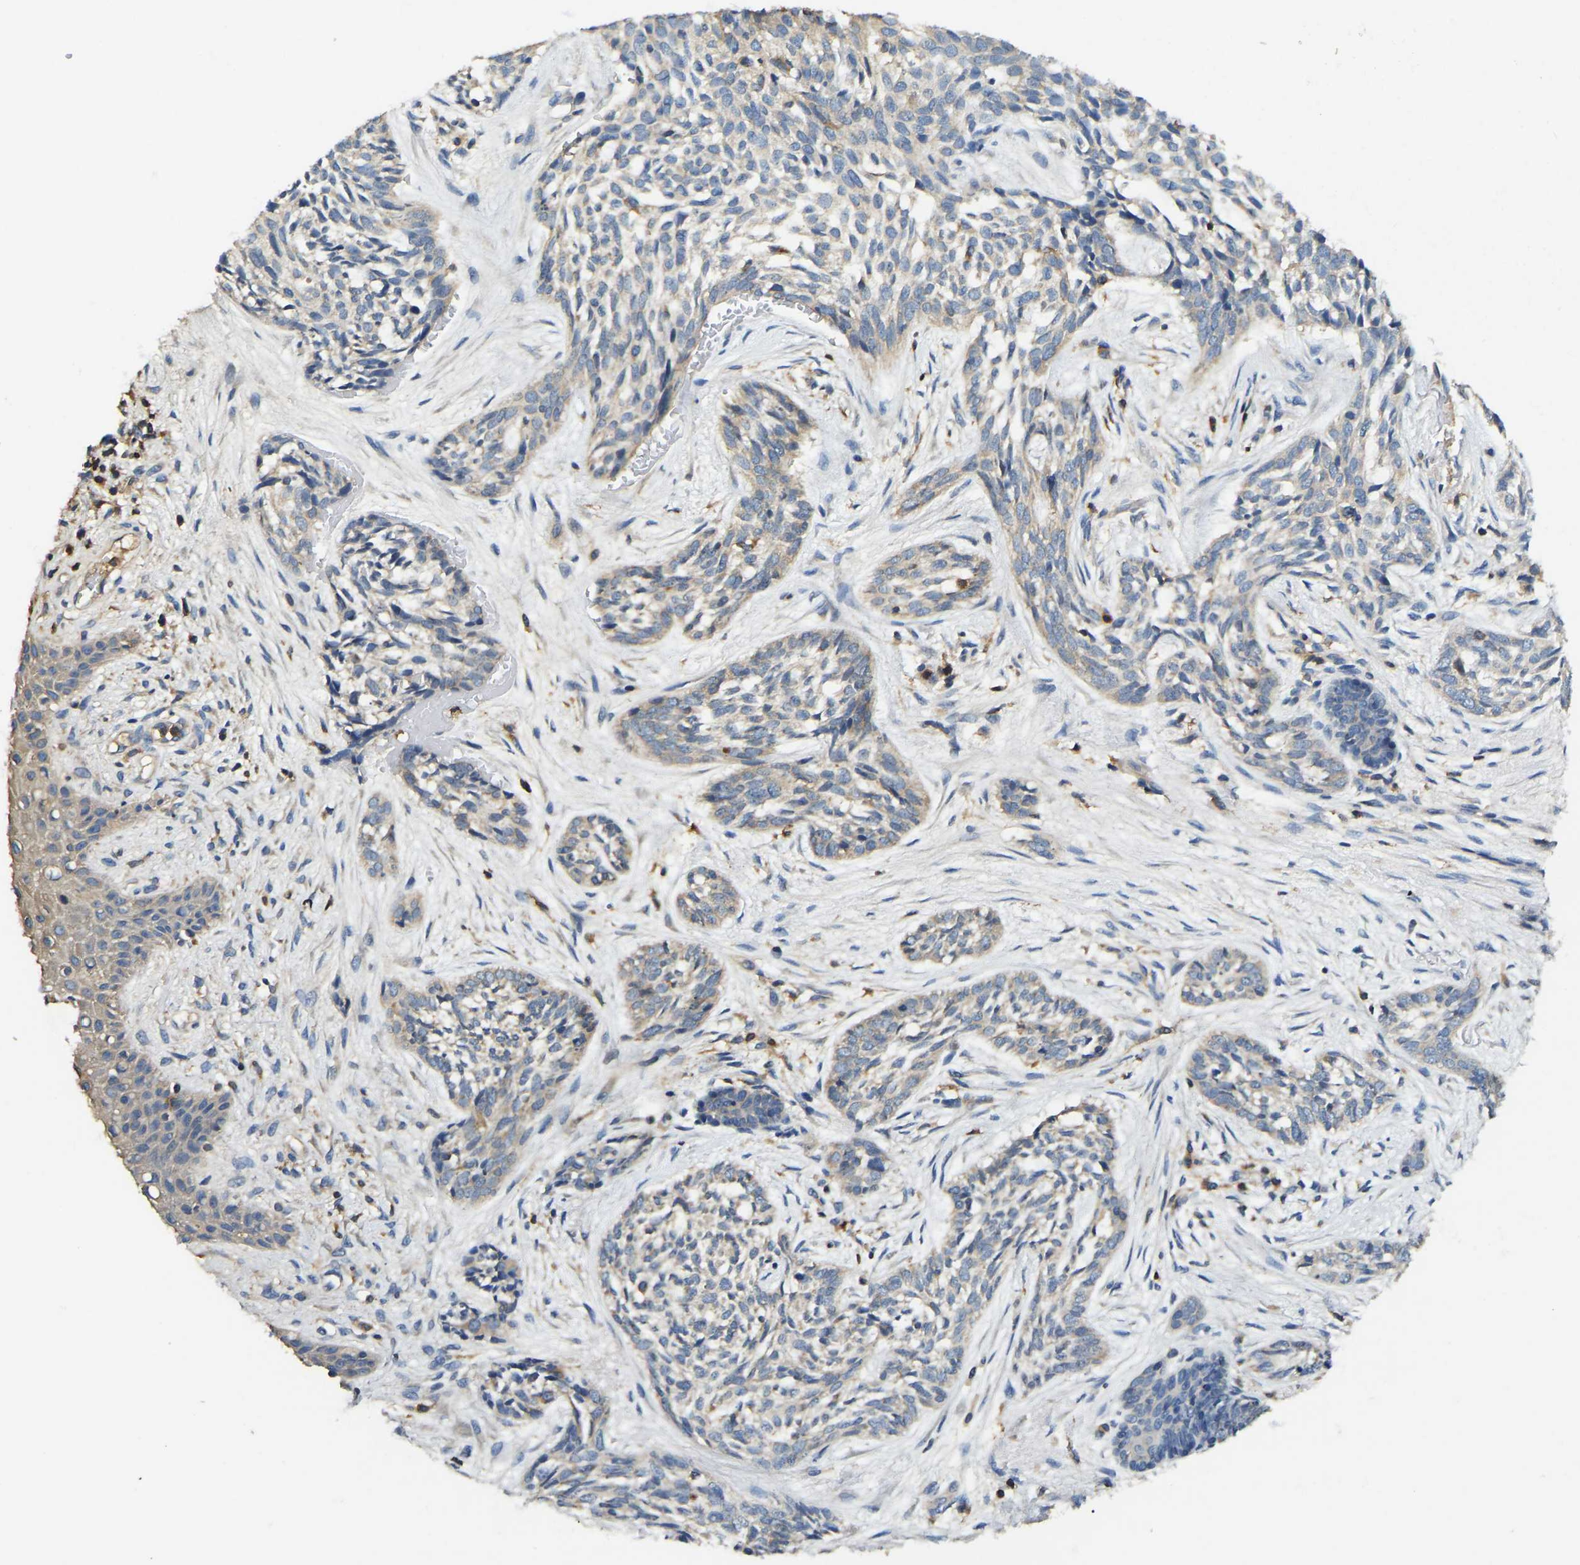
{"staining": {"intensity": "weak", "quantity": "<25%", "location": "cytoplasmic/membranous"}, "tissue": "skin cancer", "cell_type": "Tumor cells", "image_type": "cancer", "snomed": [{"axis": "morphology", "description": "Basal cell carcinoma"}, {"axis": "topography", "description": "Skin"}], "caption": "Image shows no significant protein staining in tumor cells of skin basal cell carcinoma.", "gene": "SMPD2", "patient": {"sex": "female", "age": 88}}